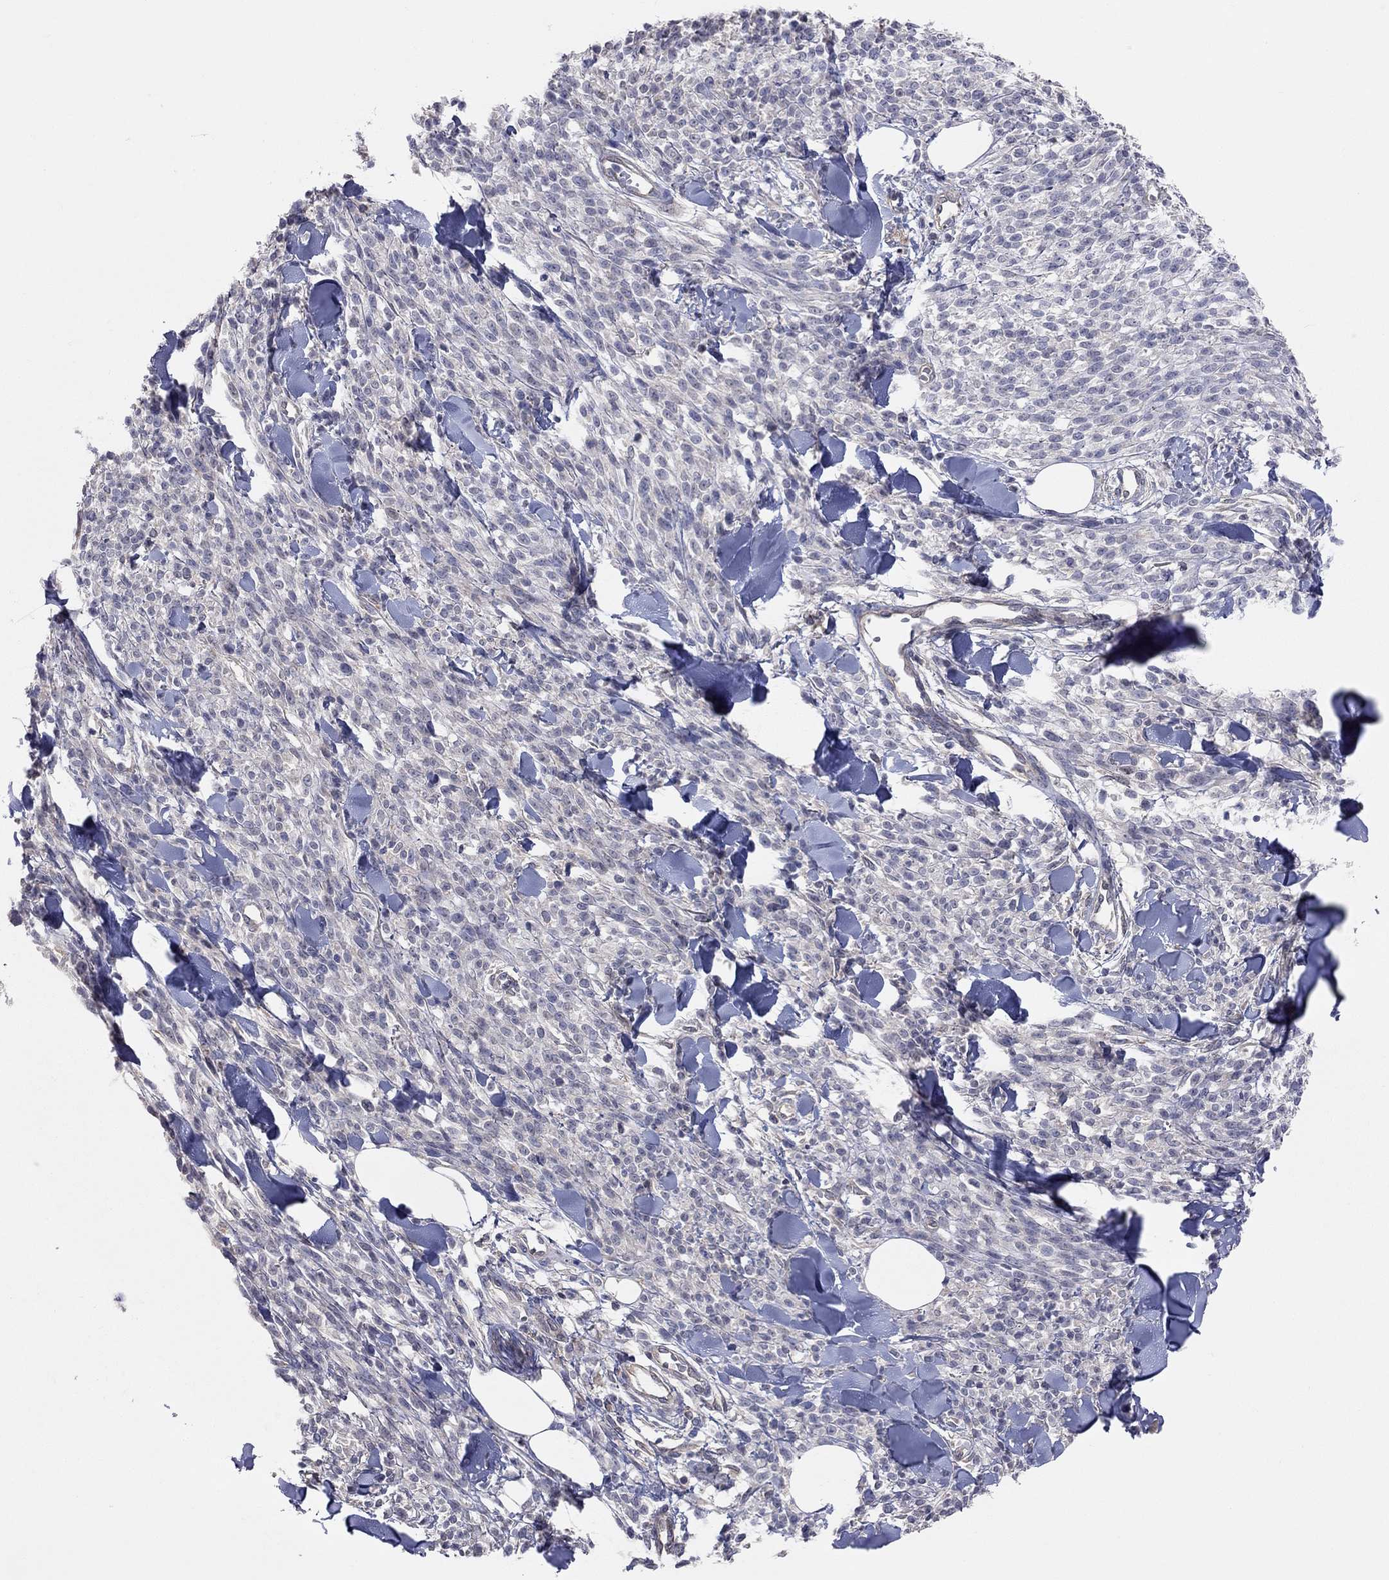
{"staining": {"intensity": "negative", "quantity": "none", "location": "none"}, "tissue": "melanoma", "cell_type": "Tumor cells", "image_type": "cancer", "snomed": [{"axis": "morphology", "description": "Malignant melanoma, NOS"}, {"axis": "topography", "description": "Skin"}, {"axis": "topography", "description": "Skin of trunk"}], "caption": "Tumor cells show no significant positivity in malignant melanoma. Brightfield microscopy of IHC stained with DAB (brown) and hematoxylin (blue), captured at high magnification.", "gene": "KCNB1", "patient": {"sex": "male", "age": 74}}